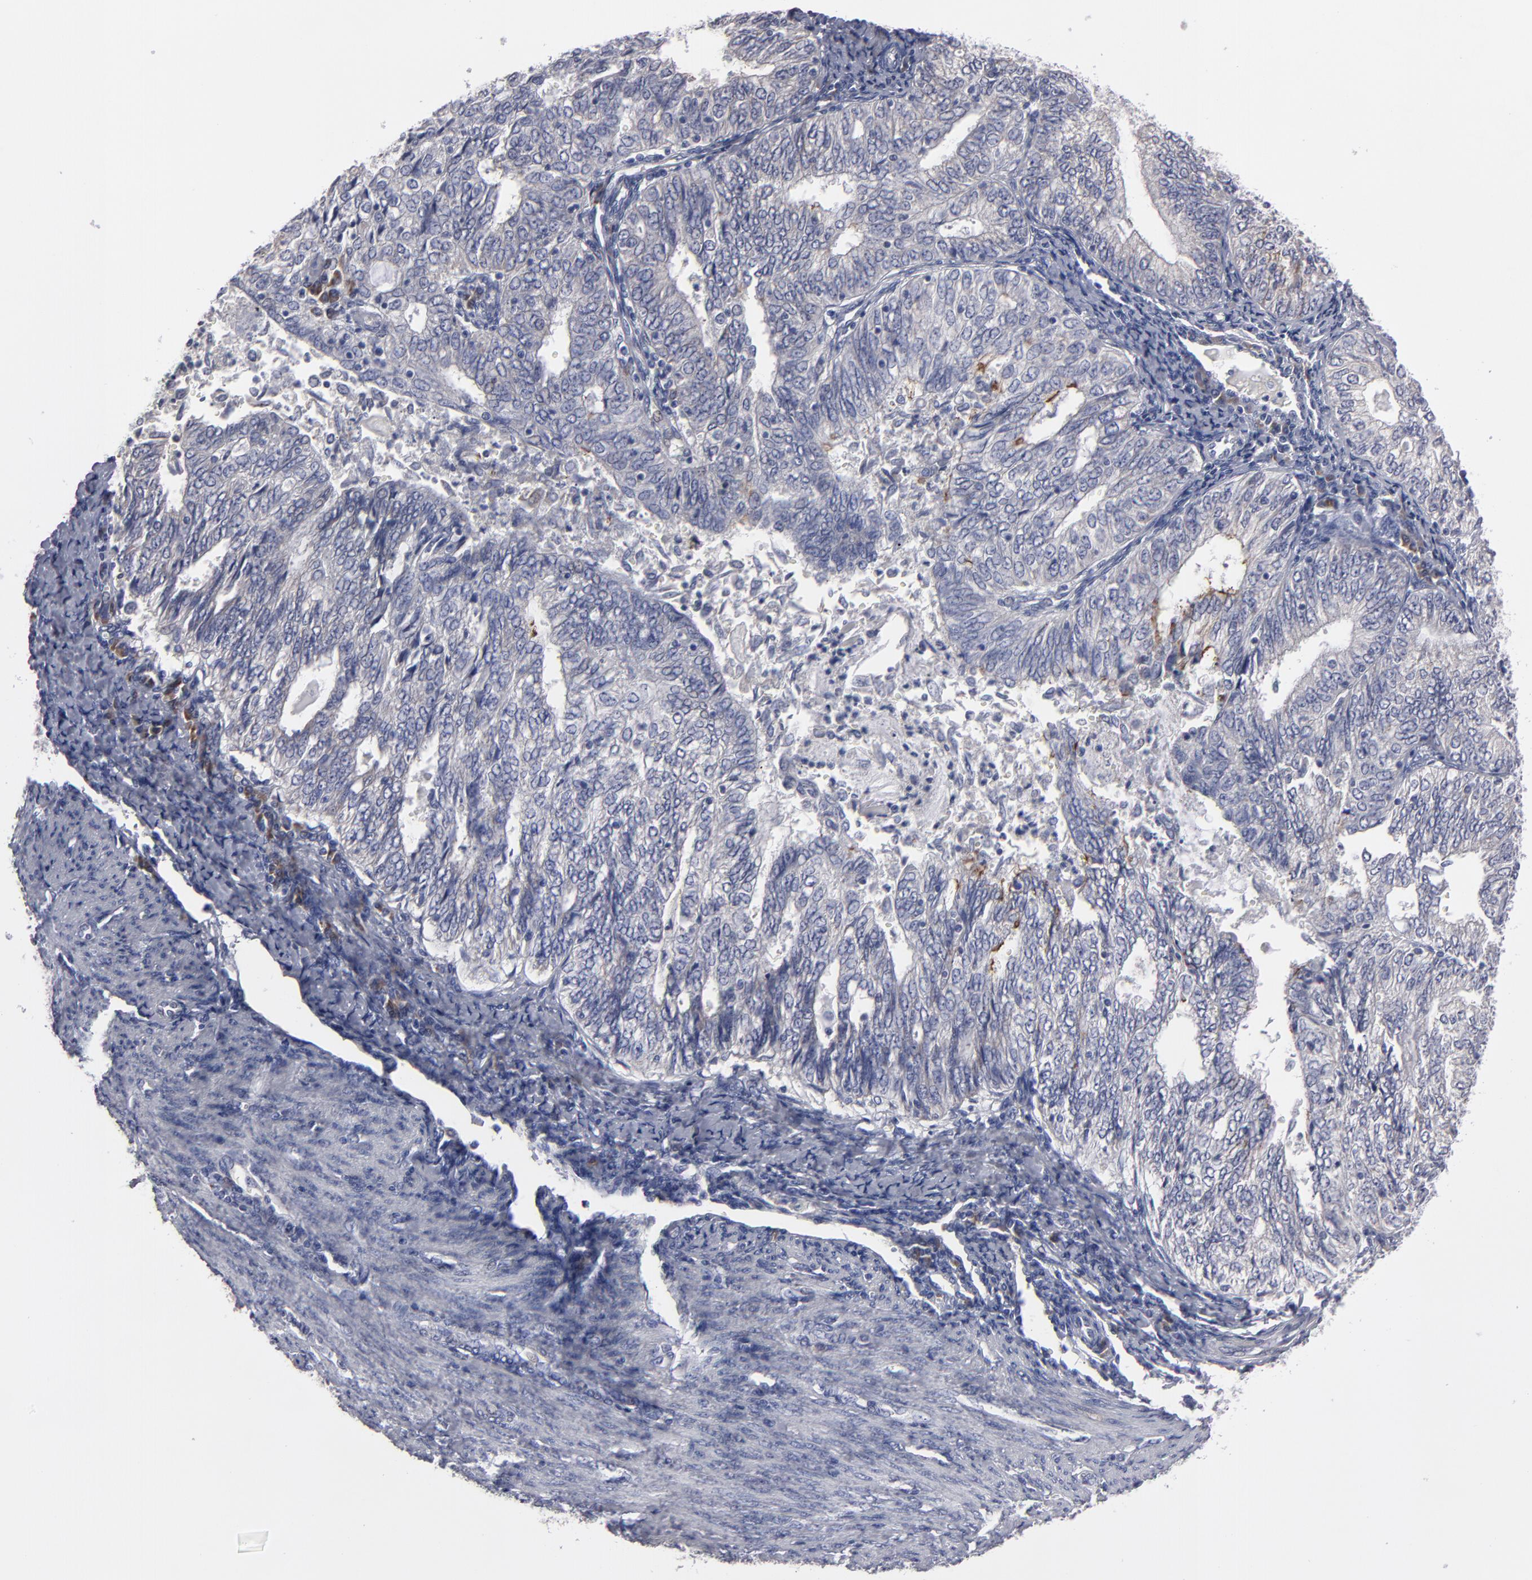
{"staining": {"intensity": "negative", "quantity": "none", "location": "none"}, "tissue": "endometrial cancer", "cell_type": "Tumor cells", "image_type": "cancer", "snomed": [{"axis": "morphology", "description": "Adenocarcinoma, NOS"}, {"axis": "topography", "description": "Endometrium"}], "caption": "A histopathology image of human adenocarcinoma (endometrial) is negative for staining in tumor cells.", "gene": "CCDC80", "patient": {"sex": "female", "age": 69}}